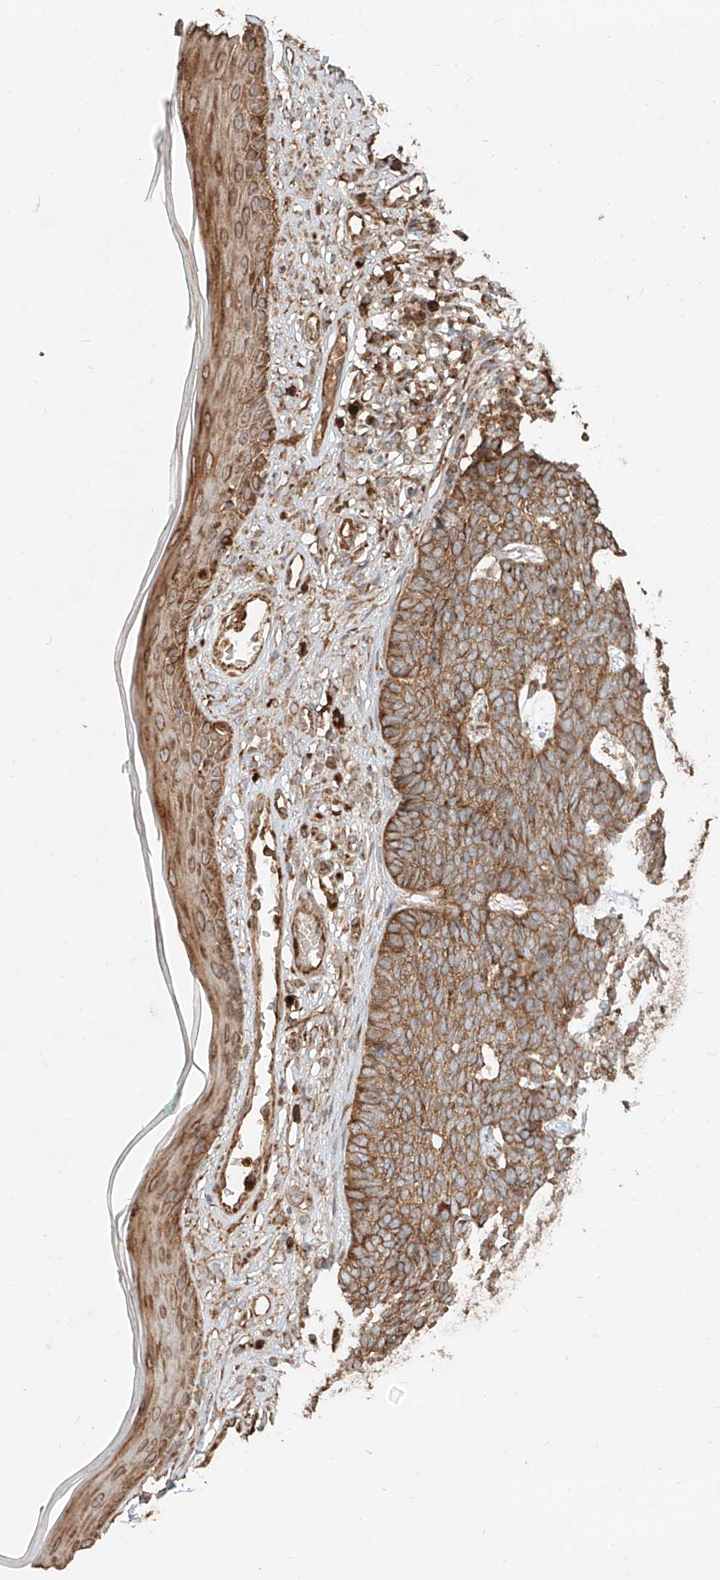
{"staining": {"intensity": "moderate", "quantity": ">75%", "location": "cytoplasmic/membranous"}, "tissue": "skin cancer", "cell_type": "Tumor cells", "image_type": "cancer", "snomed": [{"axis": "morphology", "description": "Basal cell carcinoma"}, {"axis": "topography", "description": "Skin"}], "caption": "This is a micrograph of immunohistochemistry staining of skin basal cell carcinoma, which shows moderate staining in the cytoplasmic/membranous of tumor cells.", "gene": "EFNB1", "patient": {"sex": "female", "age": 84}}